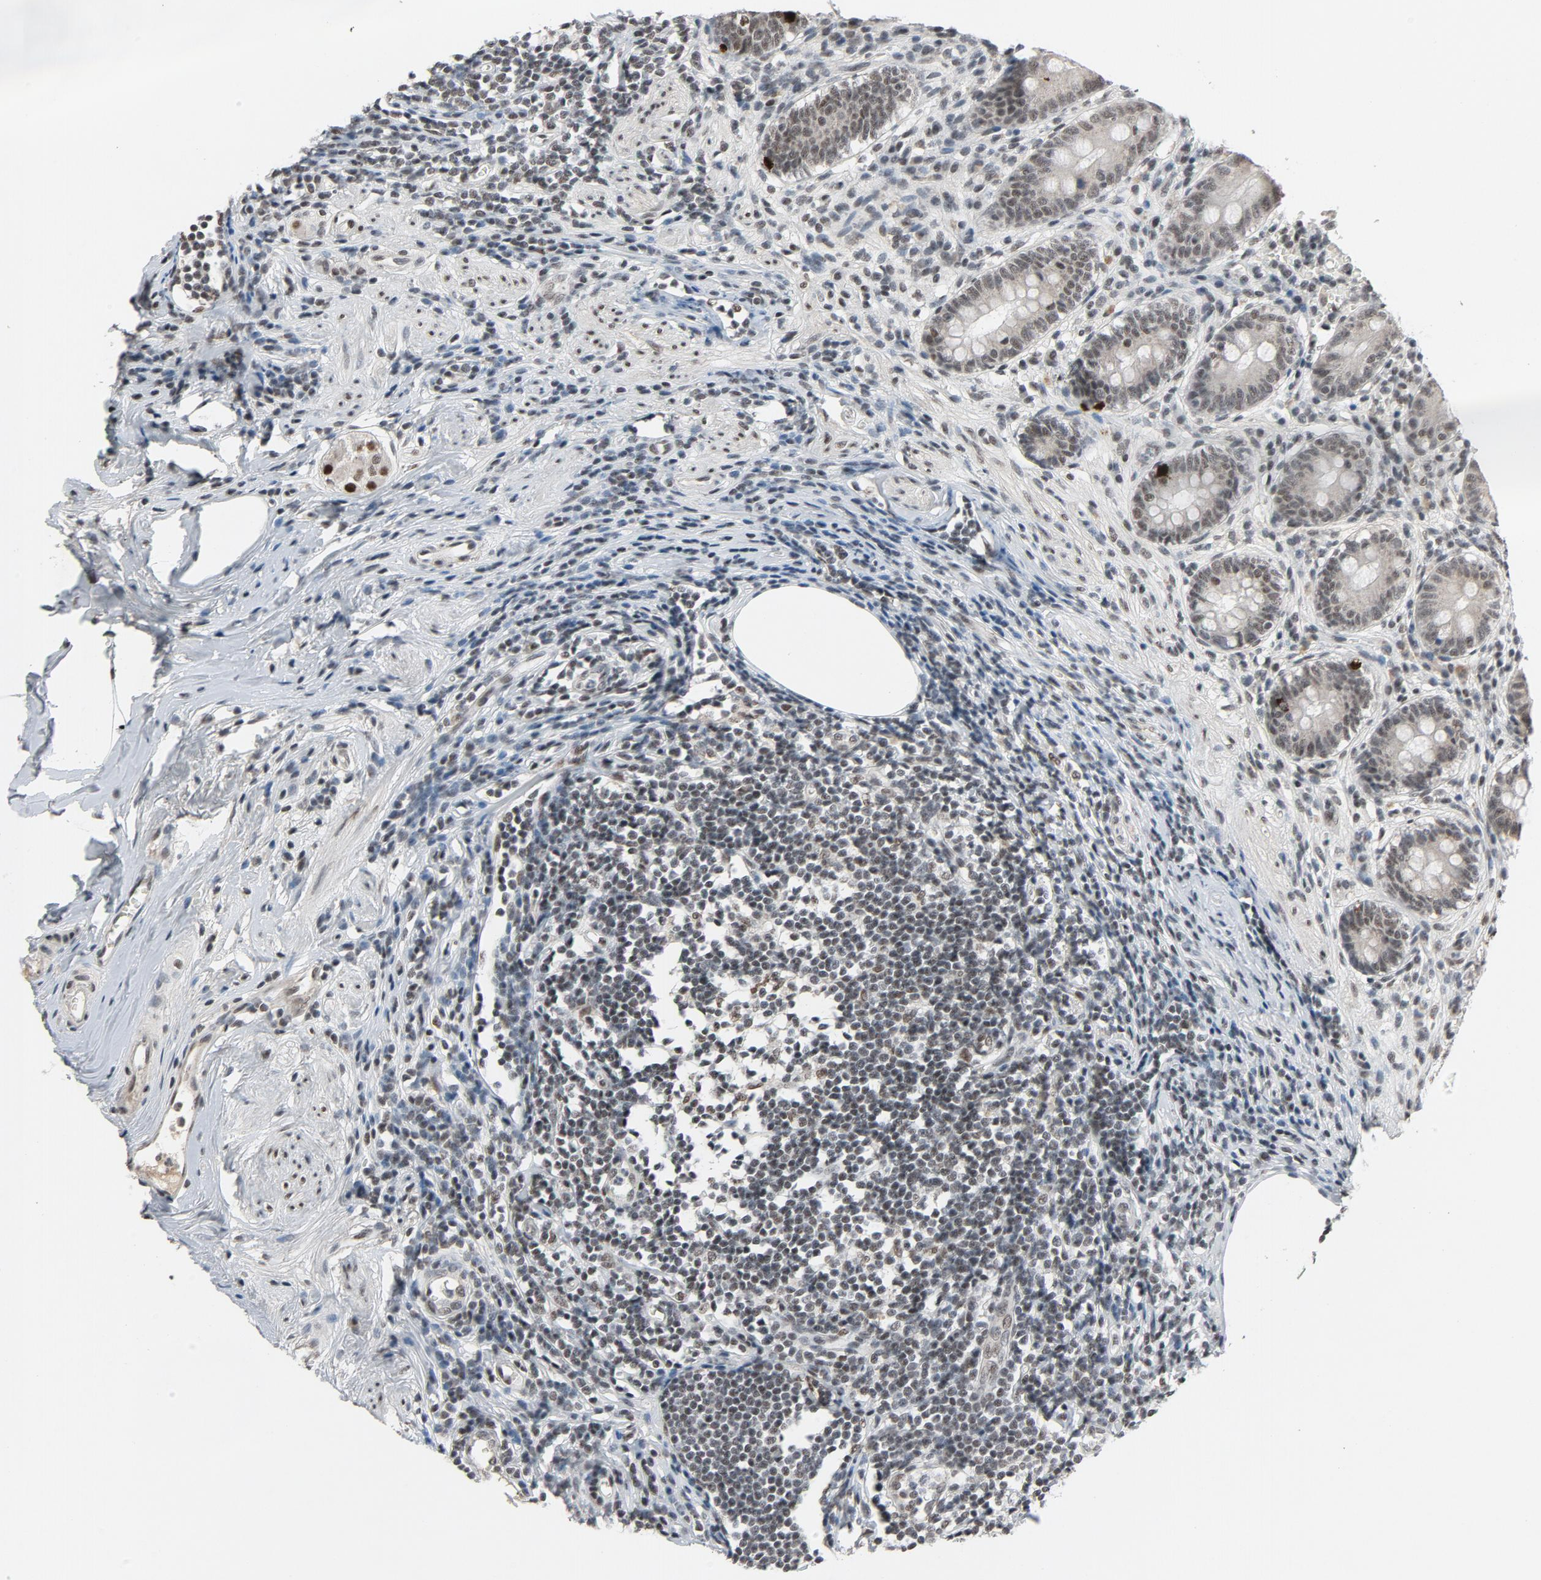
{"staining": {"intensity": "moderate", "quantity": ">75%", "location": "nuclear"}, "tissue": "appendix", "cell_type": "Glandular cells", "image_type": "normal", "snomed": [{"axis": "morphology", "description": "Normal tissue, NOS"}, {"axis": "topography", "description": "Appendix"}], "caption": "Protein staining reveals moderate nuclear expression in about >75% of glandular cells in unremarkable appendix.", "gene": "SMARCD1", "patient": {"sex": "female", "age": 50}}